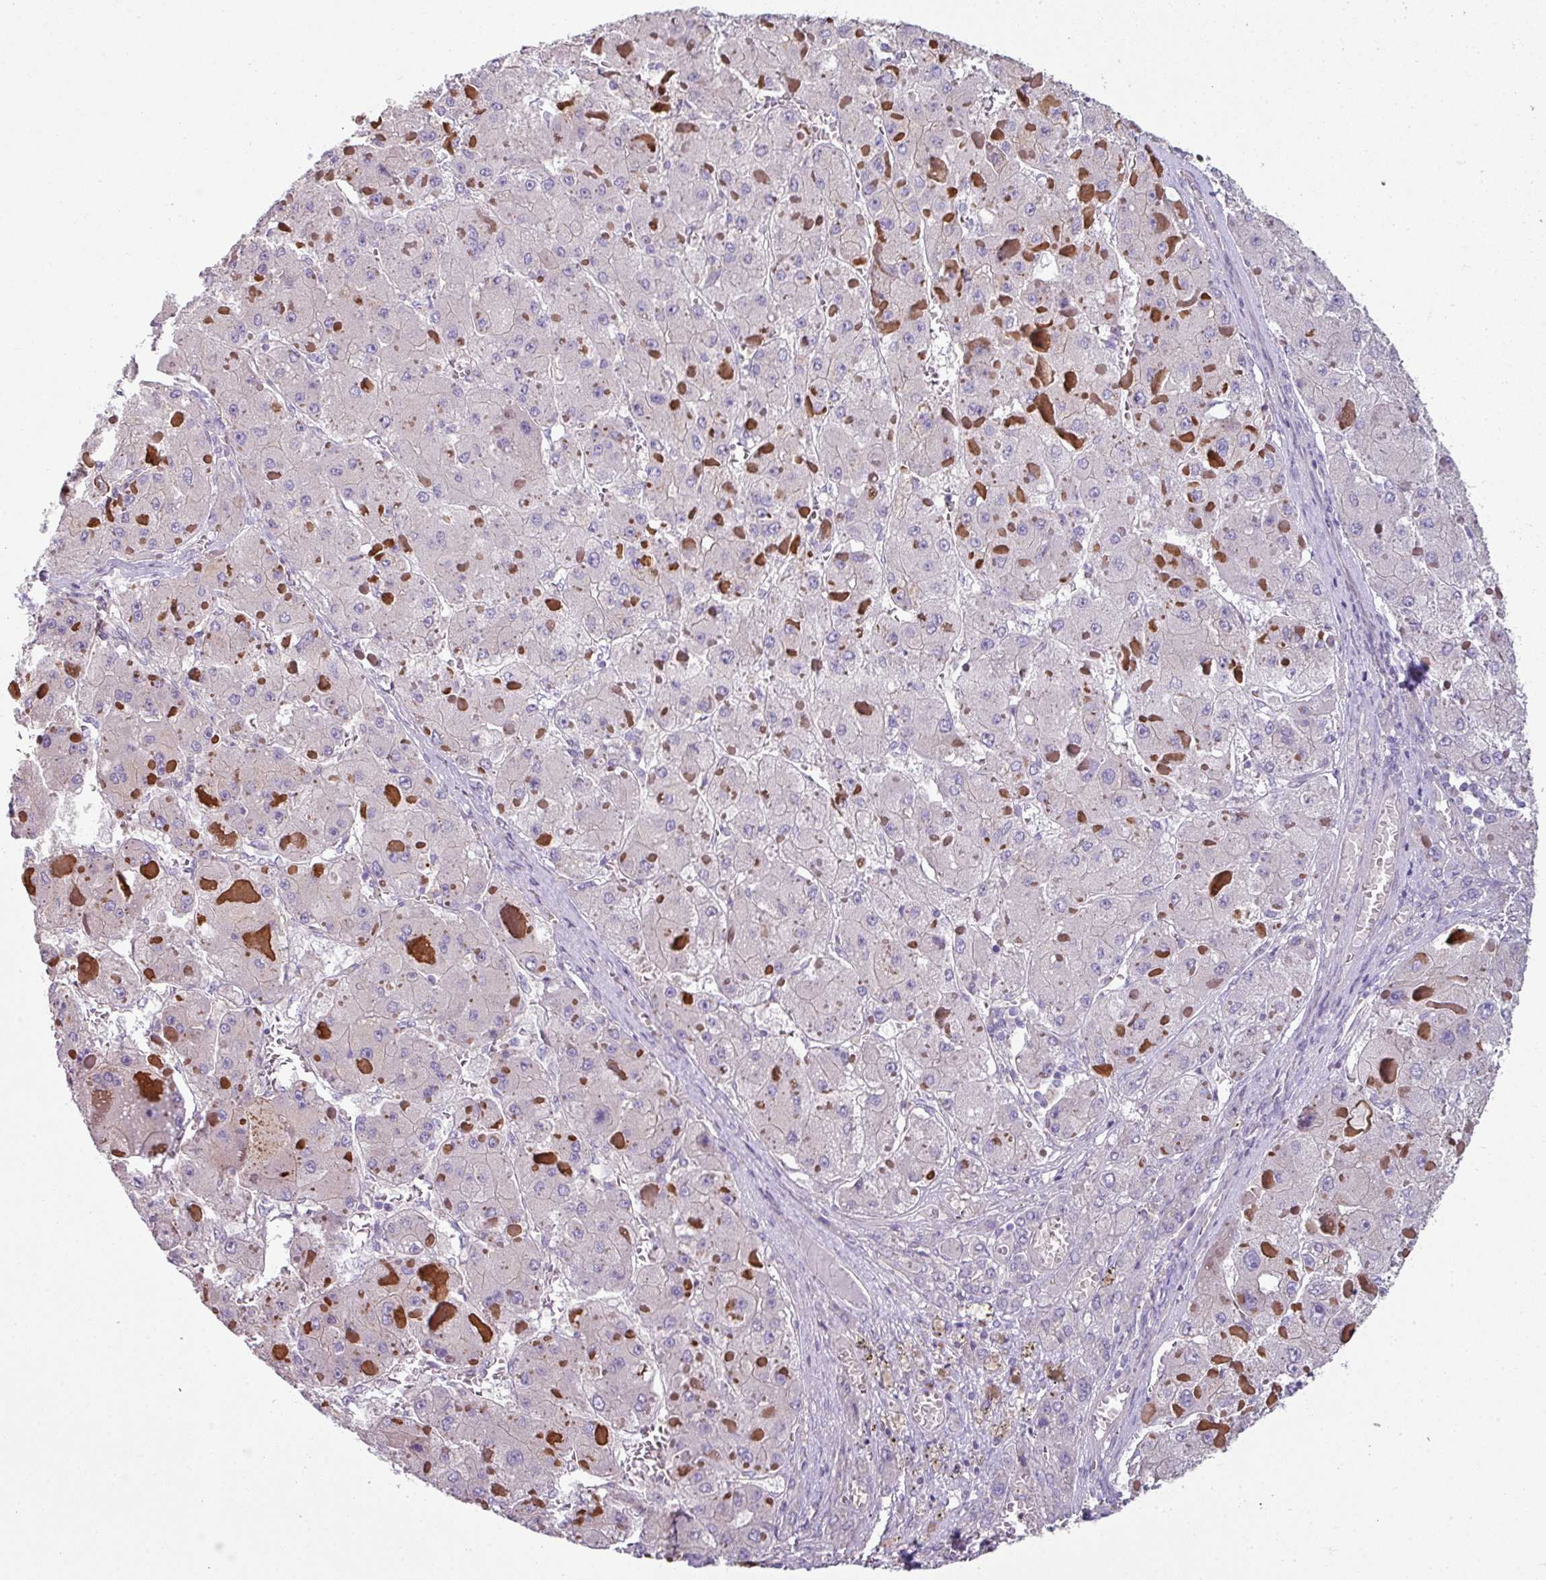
{"staining": {"intensity": "negative", "quantity": "none", "location": "none"}, "tissue": "liver cancer", "cell_type": "Tumor cells", "image_type": "cancer", "snomed": [{"axis": "morphology", "description": "Carcinoma, Hepatocellular, NOS"}, {"axis": "topography", "description": "Liver"}], "caption": "A high-resolution histopathology image shows immunohistochemistry (IHC) staining of hepatocellular carcinoma (liver), which shows no significant positivity in tumor cells.", "gene": "LRRC9", "patient": {"sex": "female", "age": 73}}